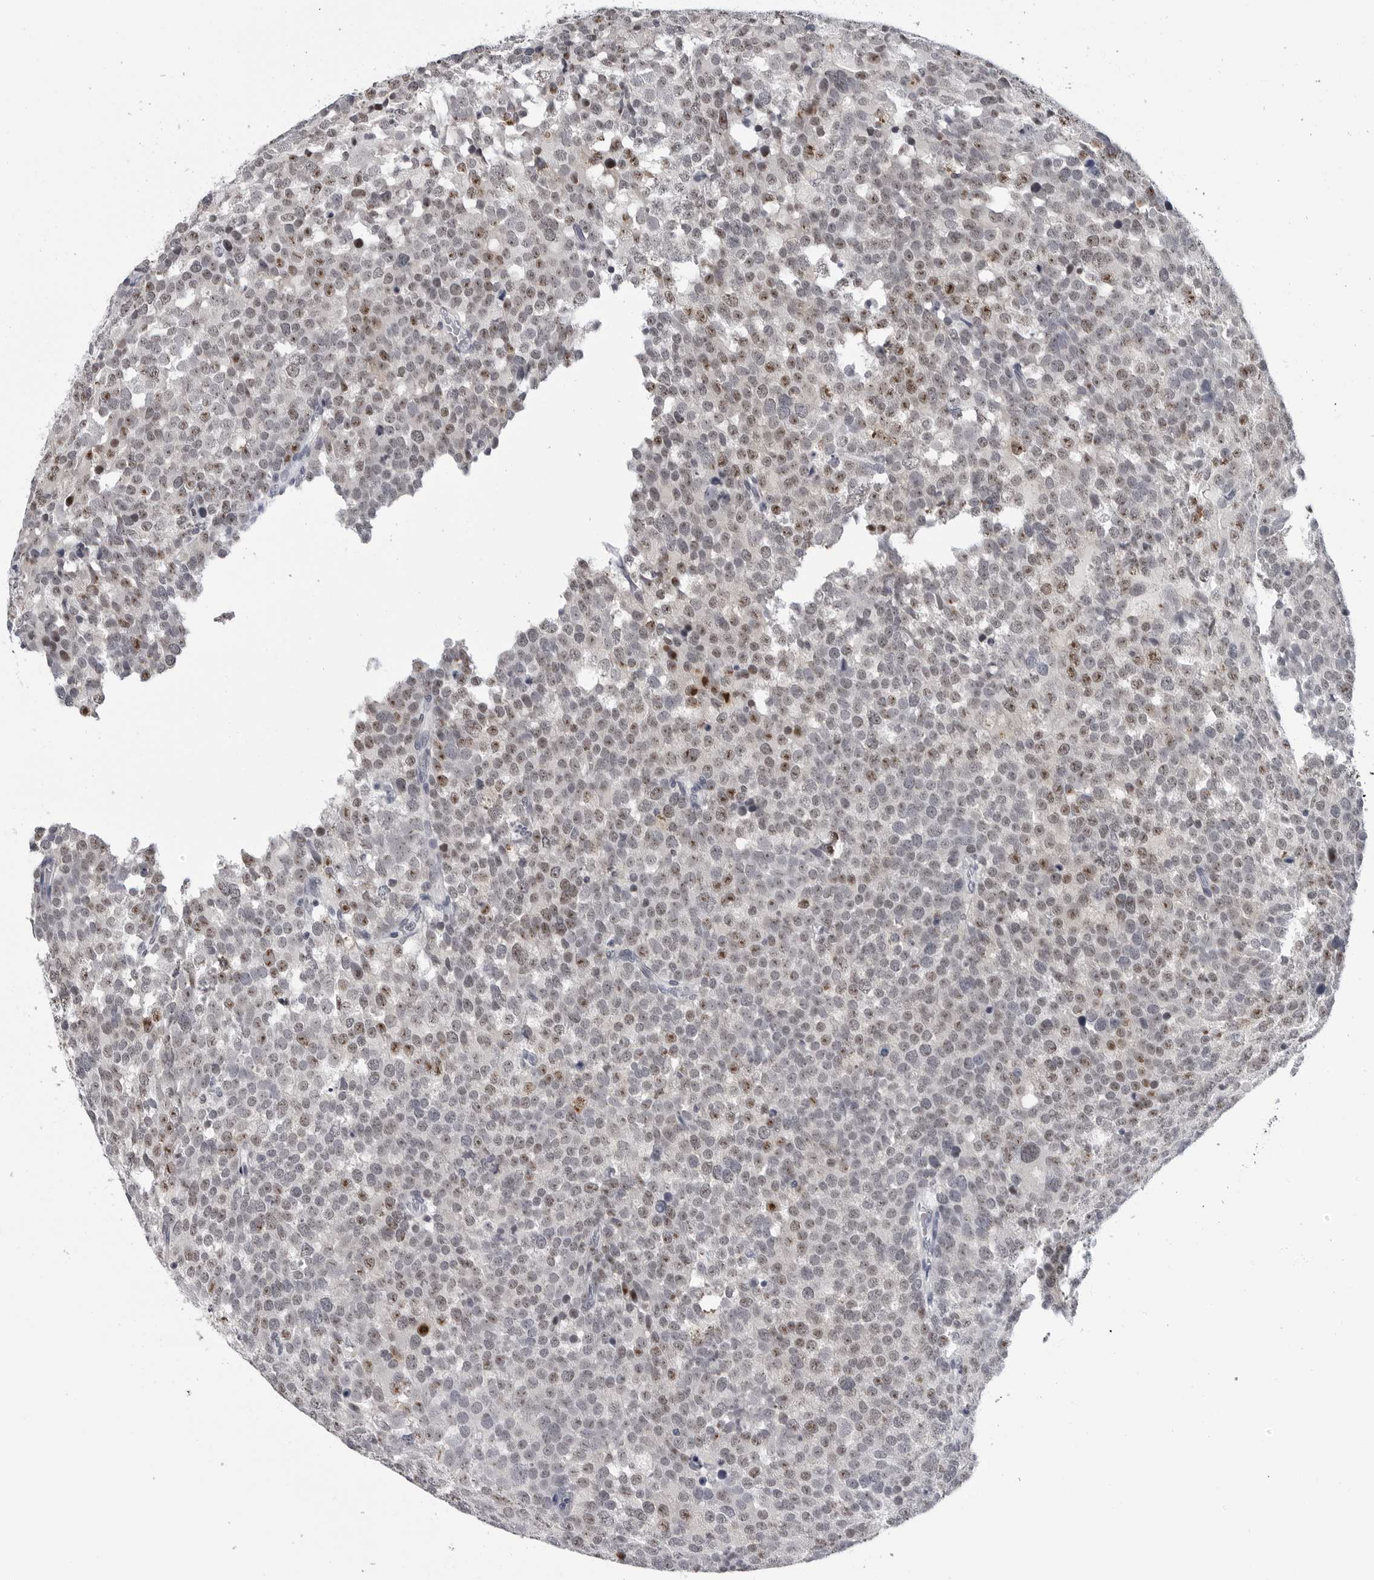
{"staining": {"intensity": "moderate", "quantity": "25%-75%", "location": "nuclear"}, "tissue": "testis cancer", "cell_type": "Tumor cells", "image_type": "cancer", "snomed": [{"axis": "morphology", "description": "Seminoma, NOS"}, {"axis": "topography", "description": "Testis"}], "caption": "Testis seminoma stained for a protein (brown) displays moderate nuclear positive positivity in about 25%-75% of tumor cells.", "gene": "GNL2", "patient": {"sex": "male", "age": 71}}